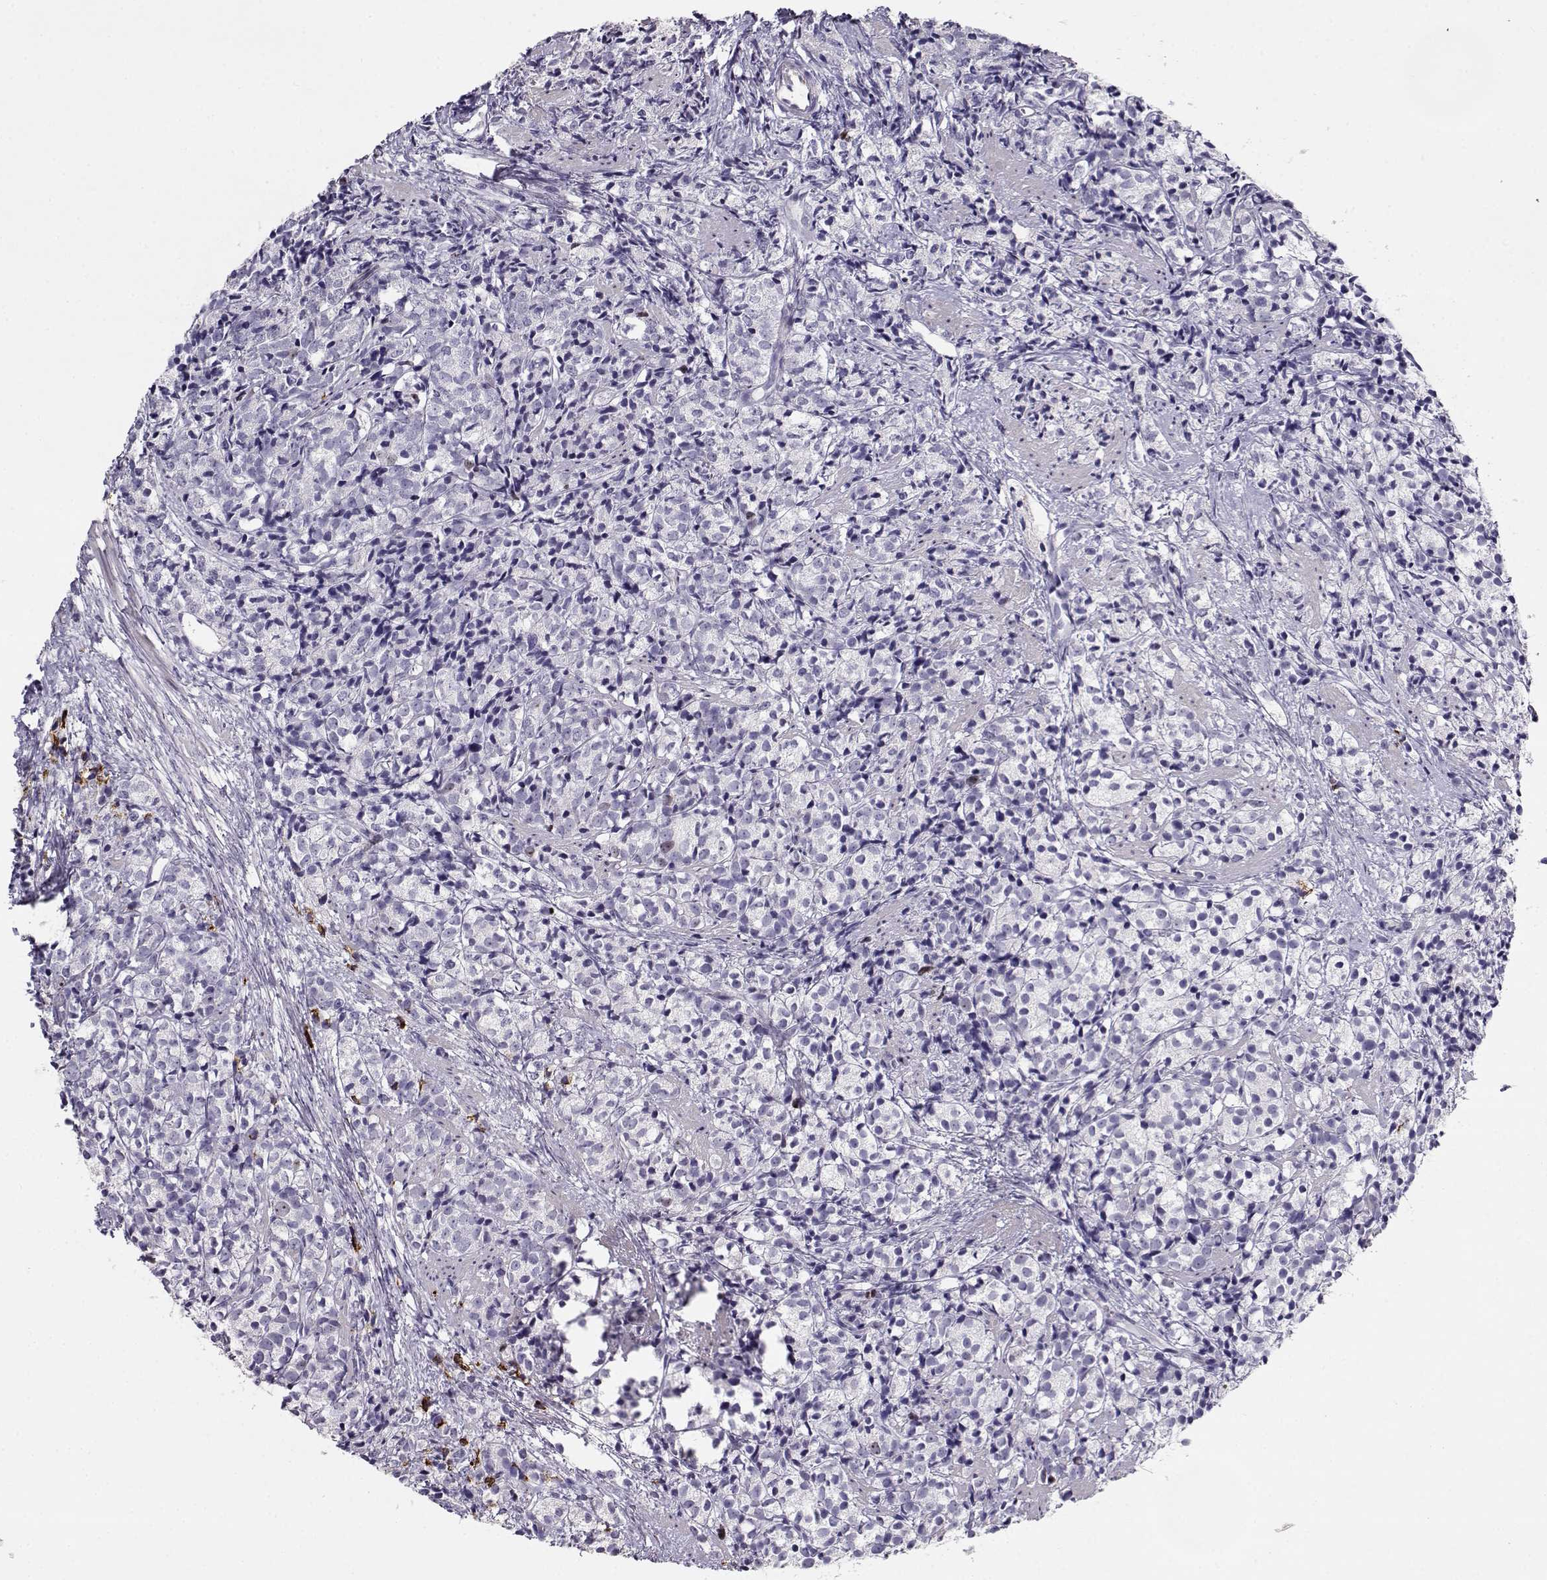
{"staining": {"intensity": "negative", "quantity": "none", "location": "none"}, "tissue": "prostate cancer", "cell_type": "Tumor cells", "image_type": "cancer", "snomed": [{"axis": "morphology", "description": "Adenocarcinoma, High grade"}, {"axis": "topography", "description": "Prostate"}], "caption": "Immunohistochemistry photomicrograph of neoplastic tissue: prostate adenocarcinoma (high-grade) stained with DAB reveals no significant protein staining in tumor cells. The staining was performed using DAB to visualize the protein expression in brown, while the nuclei were stained in blue with hematoxylin (Magnification: 20x).", "gene": "NPW", "patient": {"sex": "male", "age": 53}}